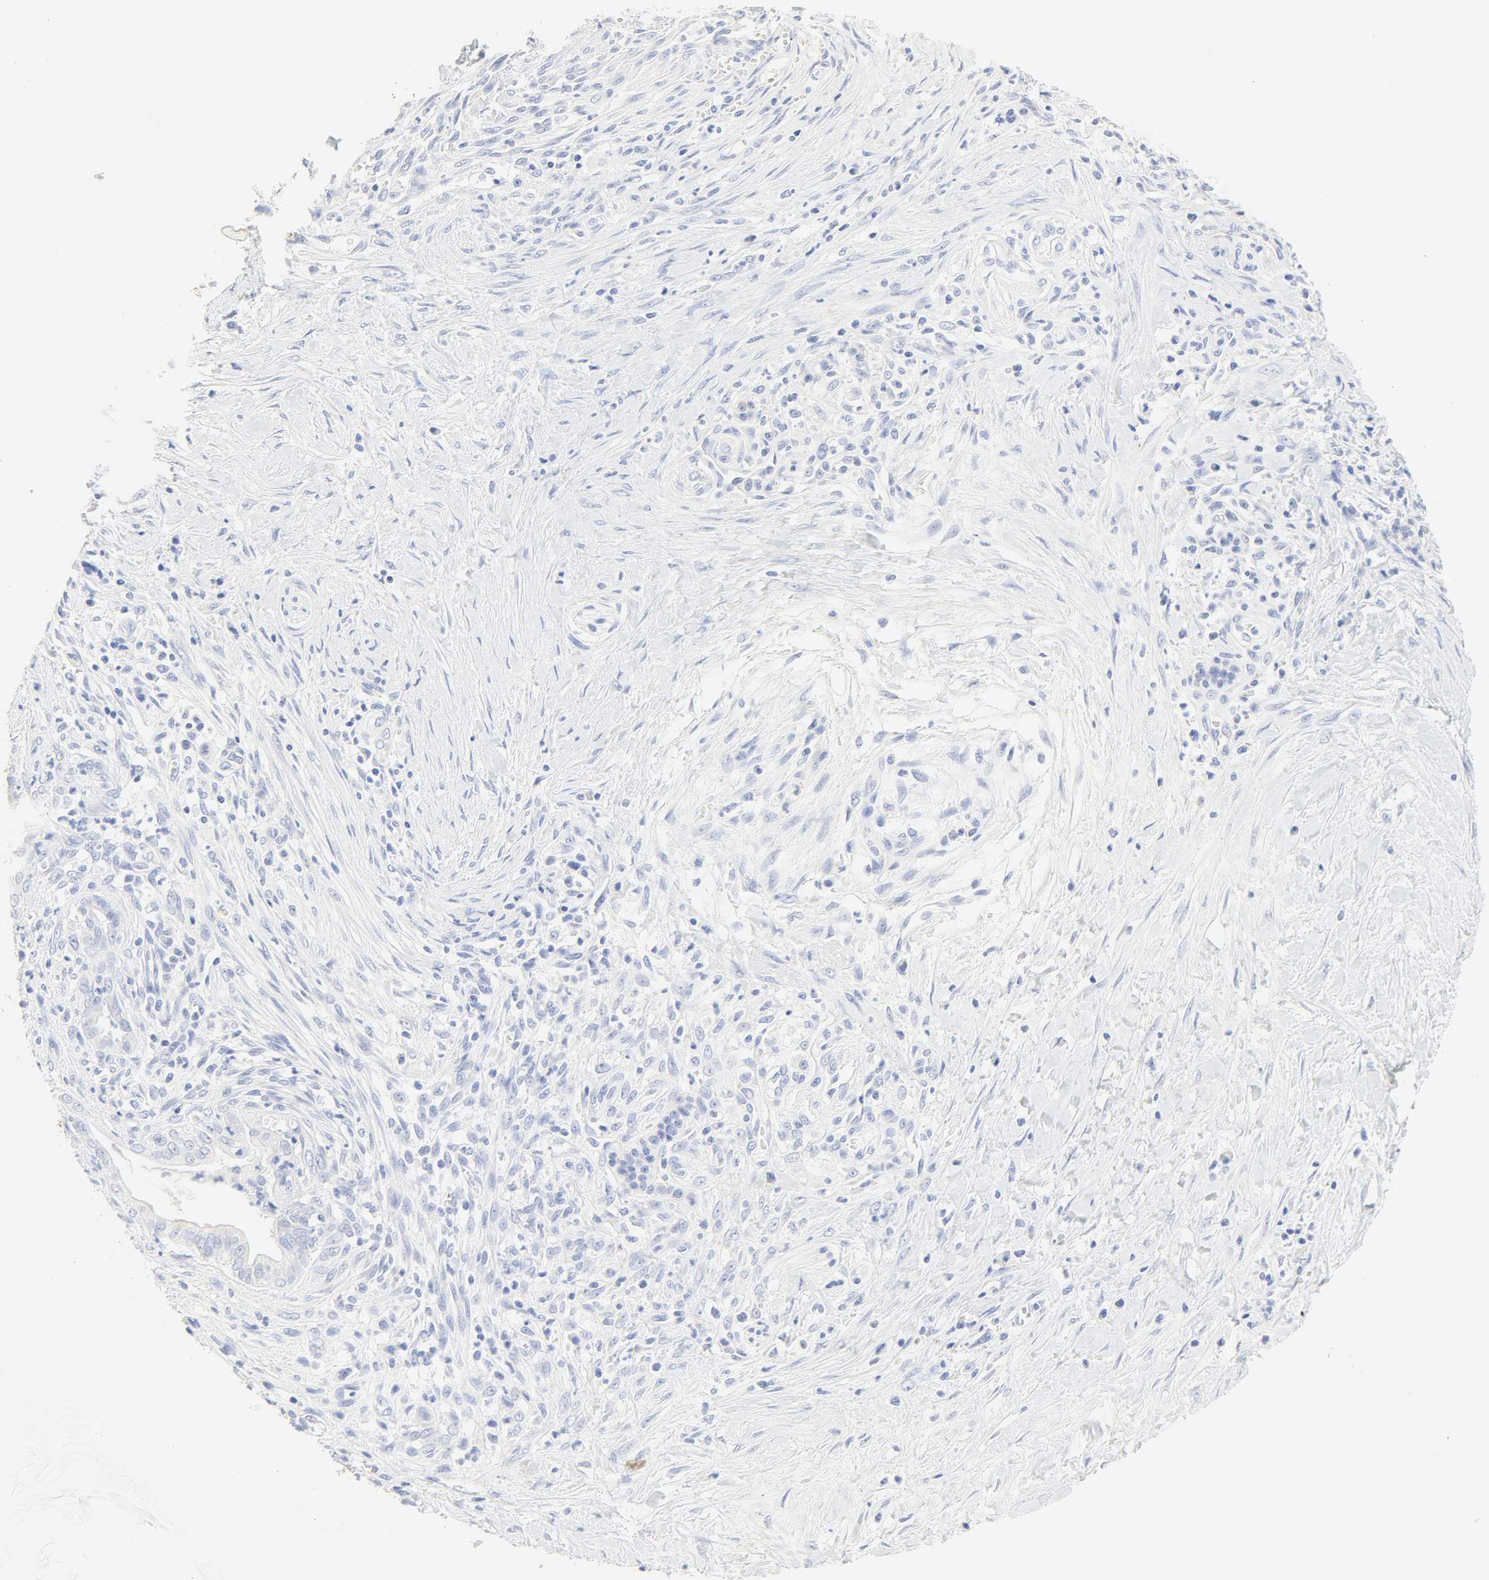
{"staining": {"intensity": "negative", "quantity": "none", "location": "none"}, "tissue": "pancreatic cancer", "cell_type": "Tumor cells", "image_type": "cancer", "snomed": [{"axis": "morphology", "description": "Adenocarcinoma, NOS"}, {"axis": "topography", "description": "Pancreas"}], "caption": "DAB (3,3'-diaminobenzidine) immunohistochemical staining of pancreatic adenocarcinoma shows no significant positivity in tumor cells.", "gene": "SLCO1B3", "patient": {"sex": "male", "age": 59}}